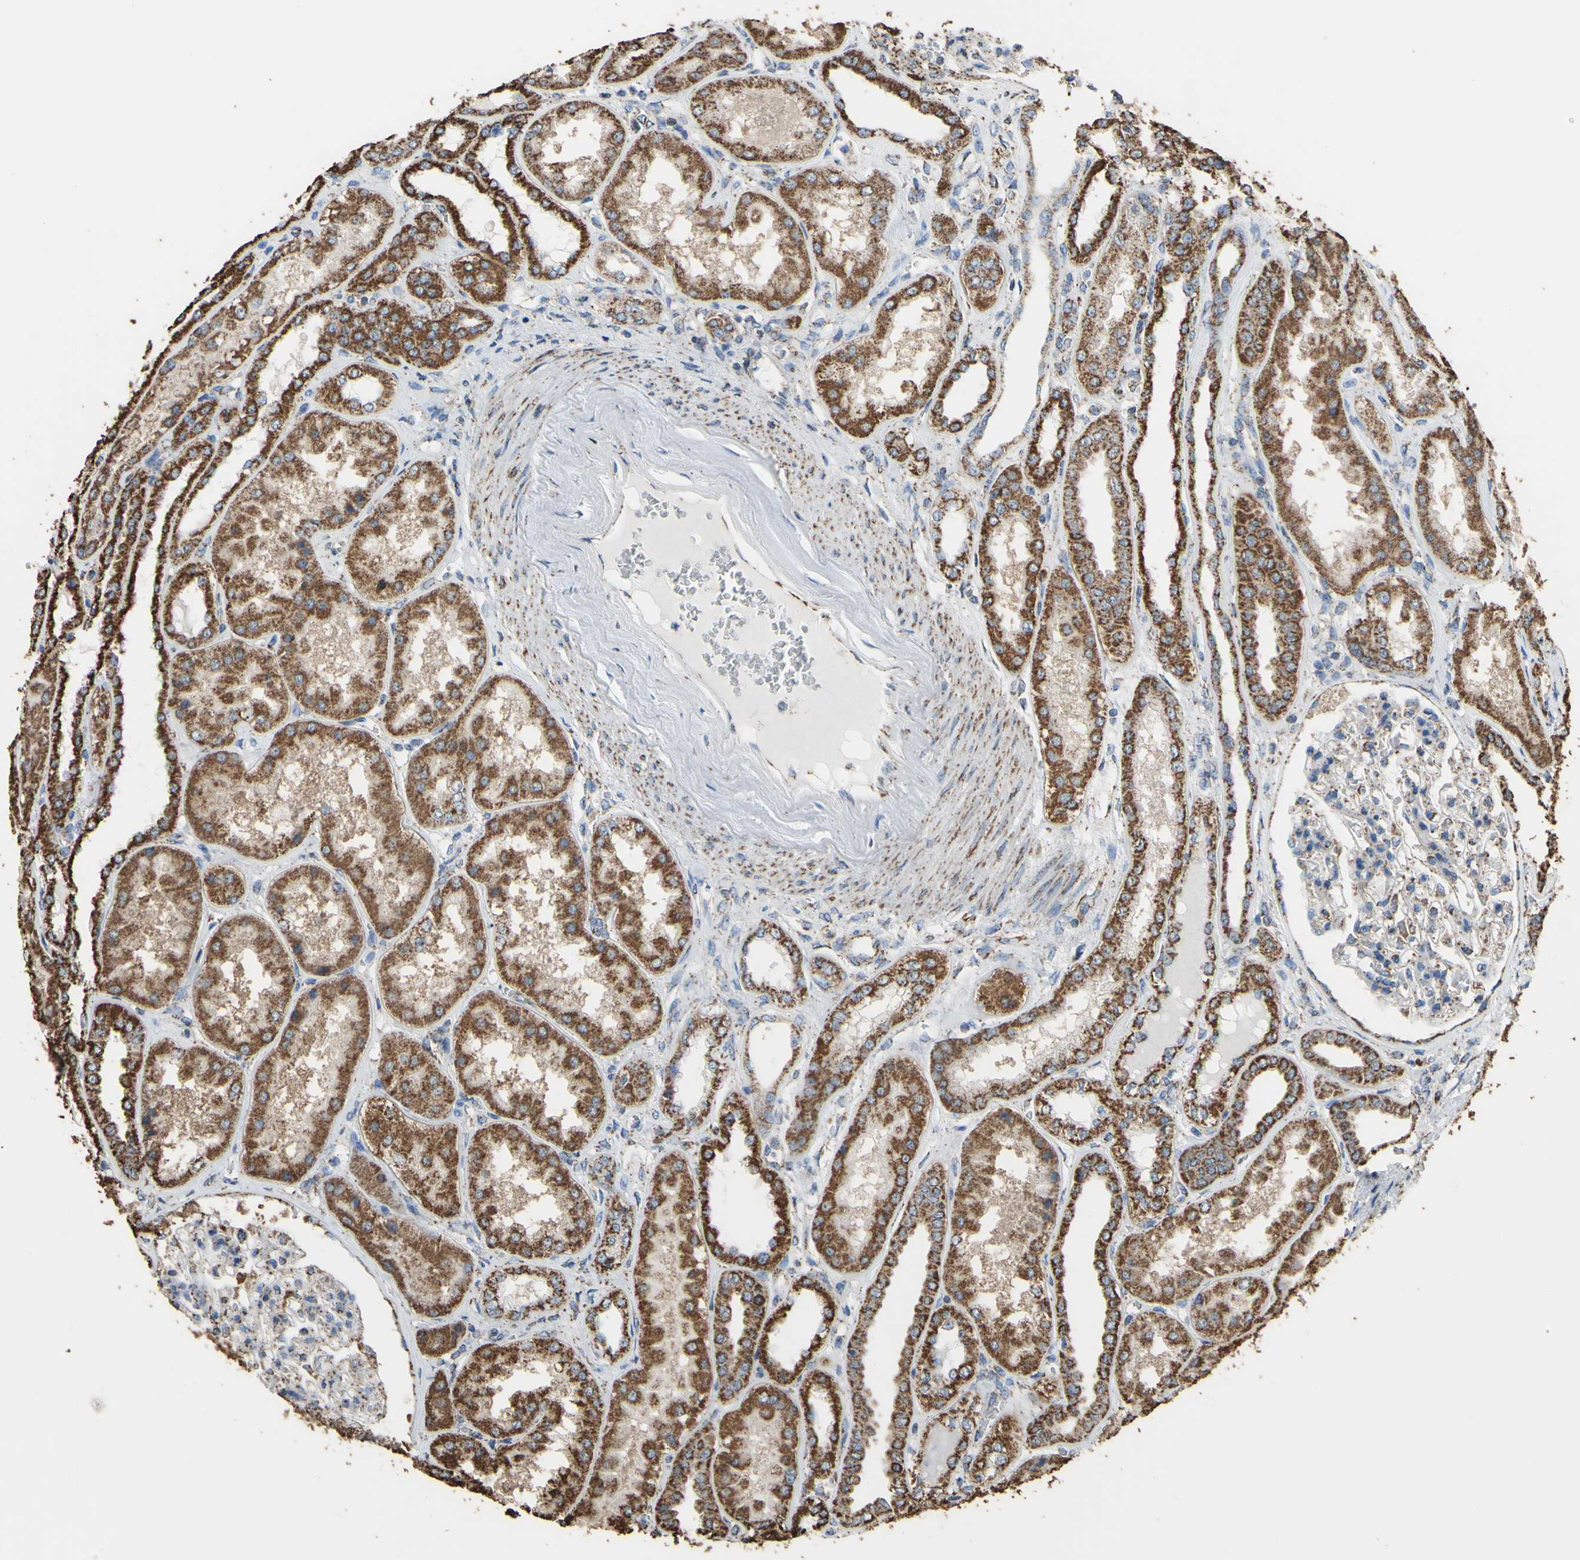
{"staining": {"intensity": "weak", "quantity": "<25%", "location": "cytoplasmic/membranous"}, "tissue": "kidney", "cell_type": "Cells in glomeruli", "image_type": "normal", "snomed": [{"axis": "morphology", "description": "Normal tissue, NOS"}, {"axis": "topography", "description": "Kidney"}], "caption": "The immunohistochemistry (IHC) image has no significant expression in cells in glomeruli of kidney.", "gene": "CMKLR2", "patient": {"sex": "female", "age": 56}}